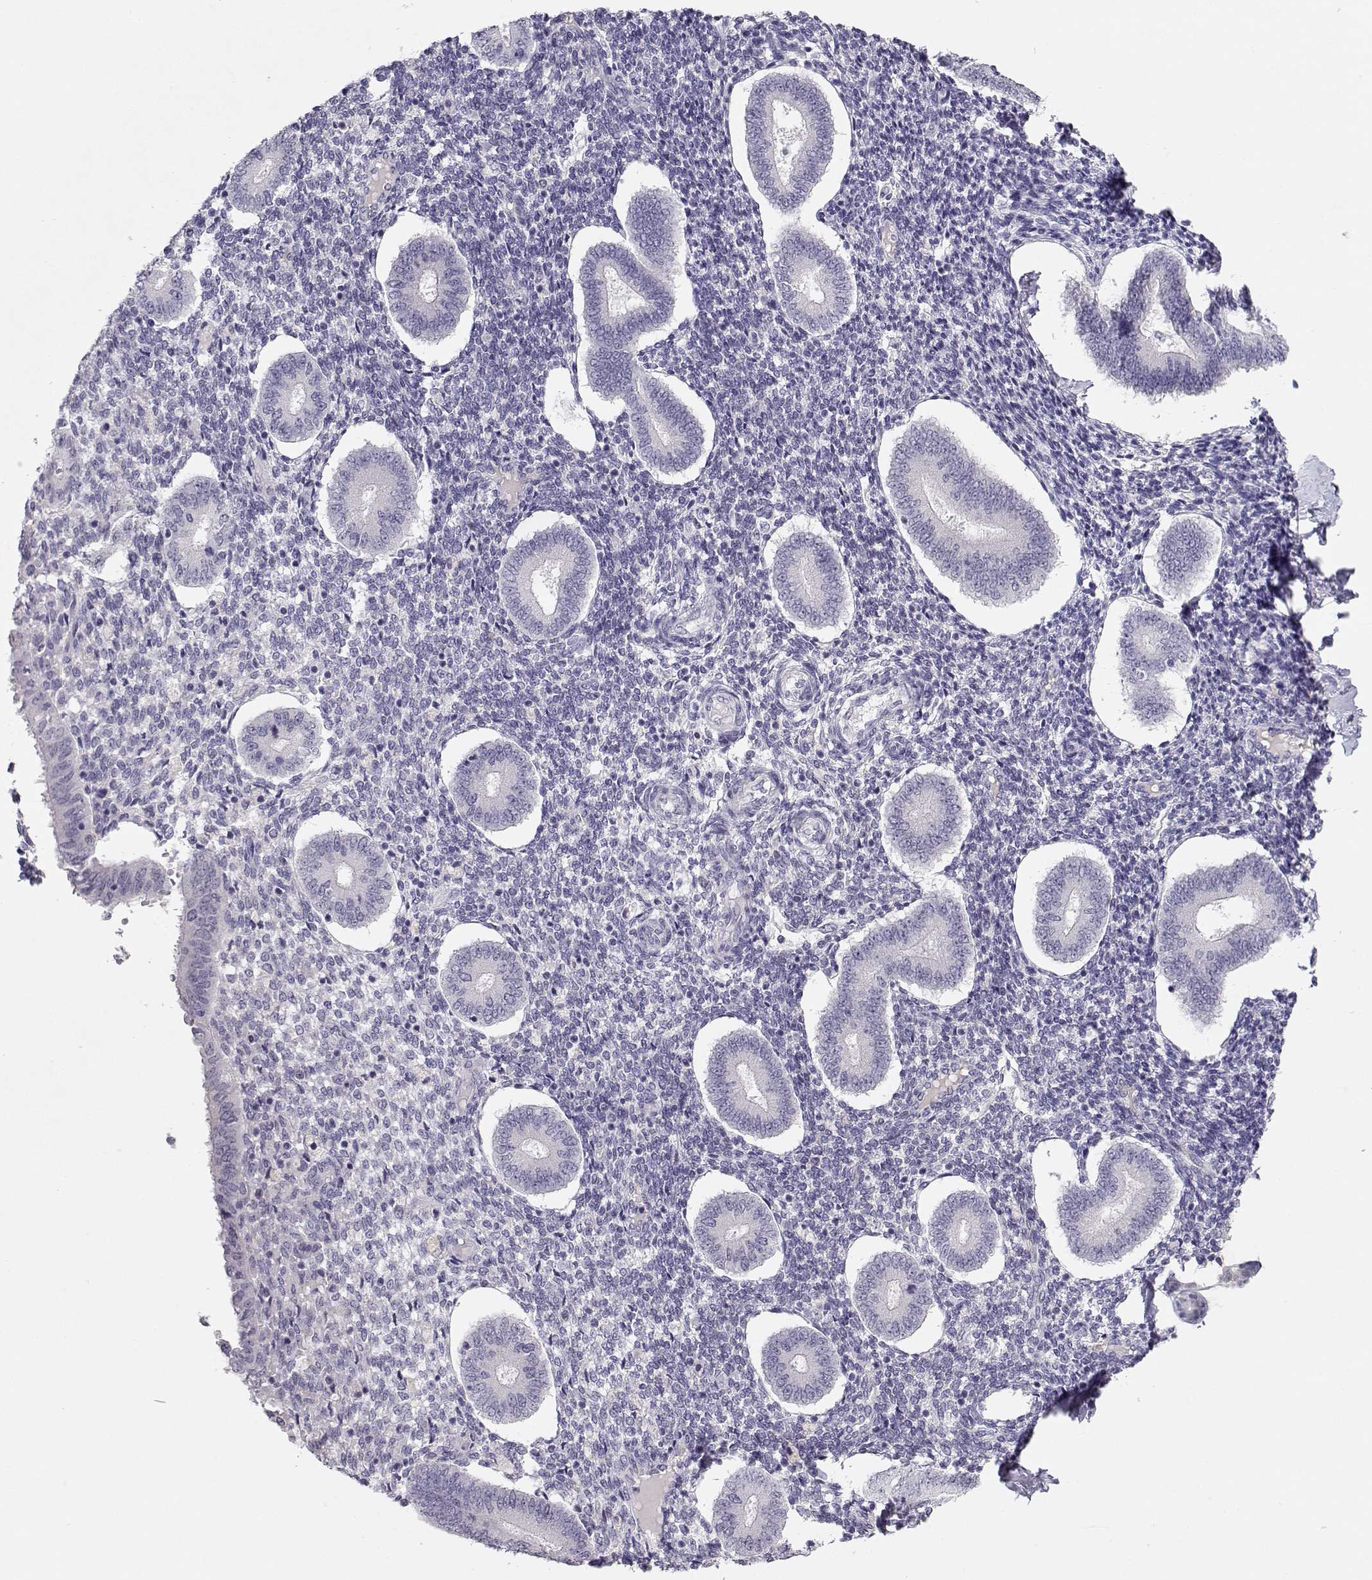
{"staining": {"intensity": "negative", "quantity": "none", "location": "none"}, "tissue": "endometrium", "cell_type": "Cells in endometrial stroma", "image_type": "normal", "snomed": [{"axis": "morphology", "description": "Normal tissue, NOS"}, {"axis": "topography", "description": "Endometrium"}], "caption": "High power microscopy micrograph of an IHC histopathology image of benign endometrium, revealing no significant staining in cells in endometrial stroma. (DAB (3,3'-diaminobenzidine) immunohistochemistry (IHC) with hematoxylin counter stain).", "gene": "IMPG1", "patient": {"sex": "female", "age": 40}}